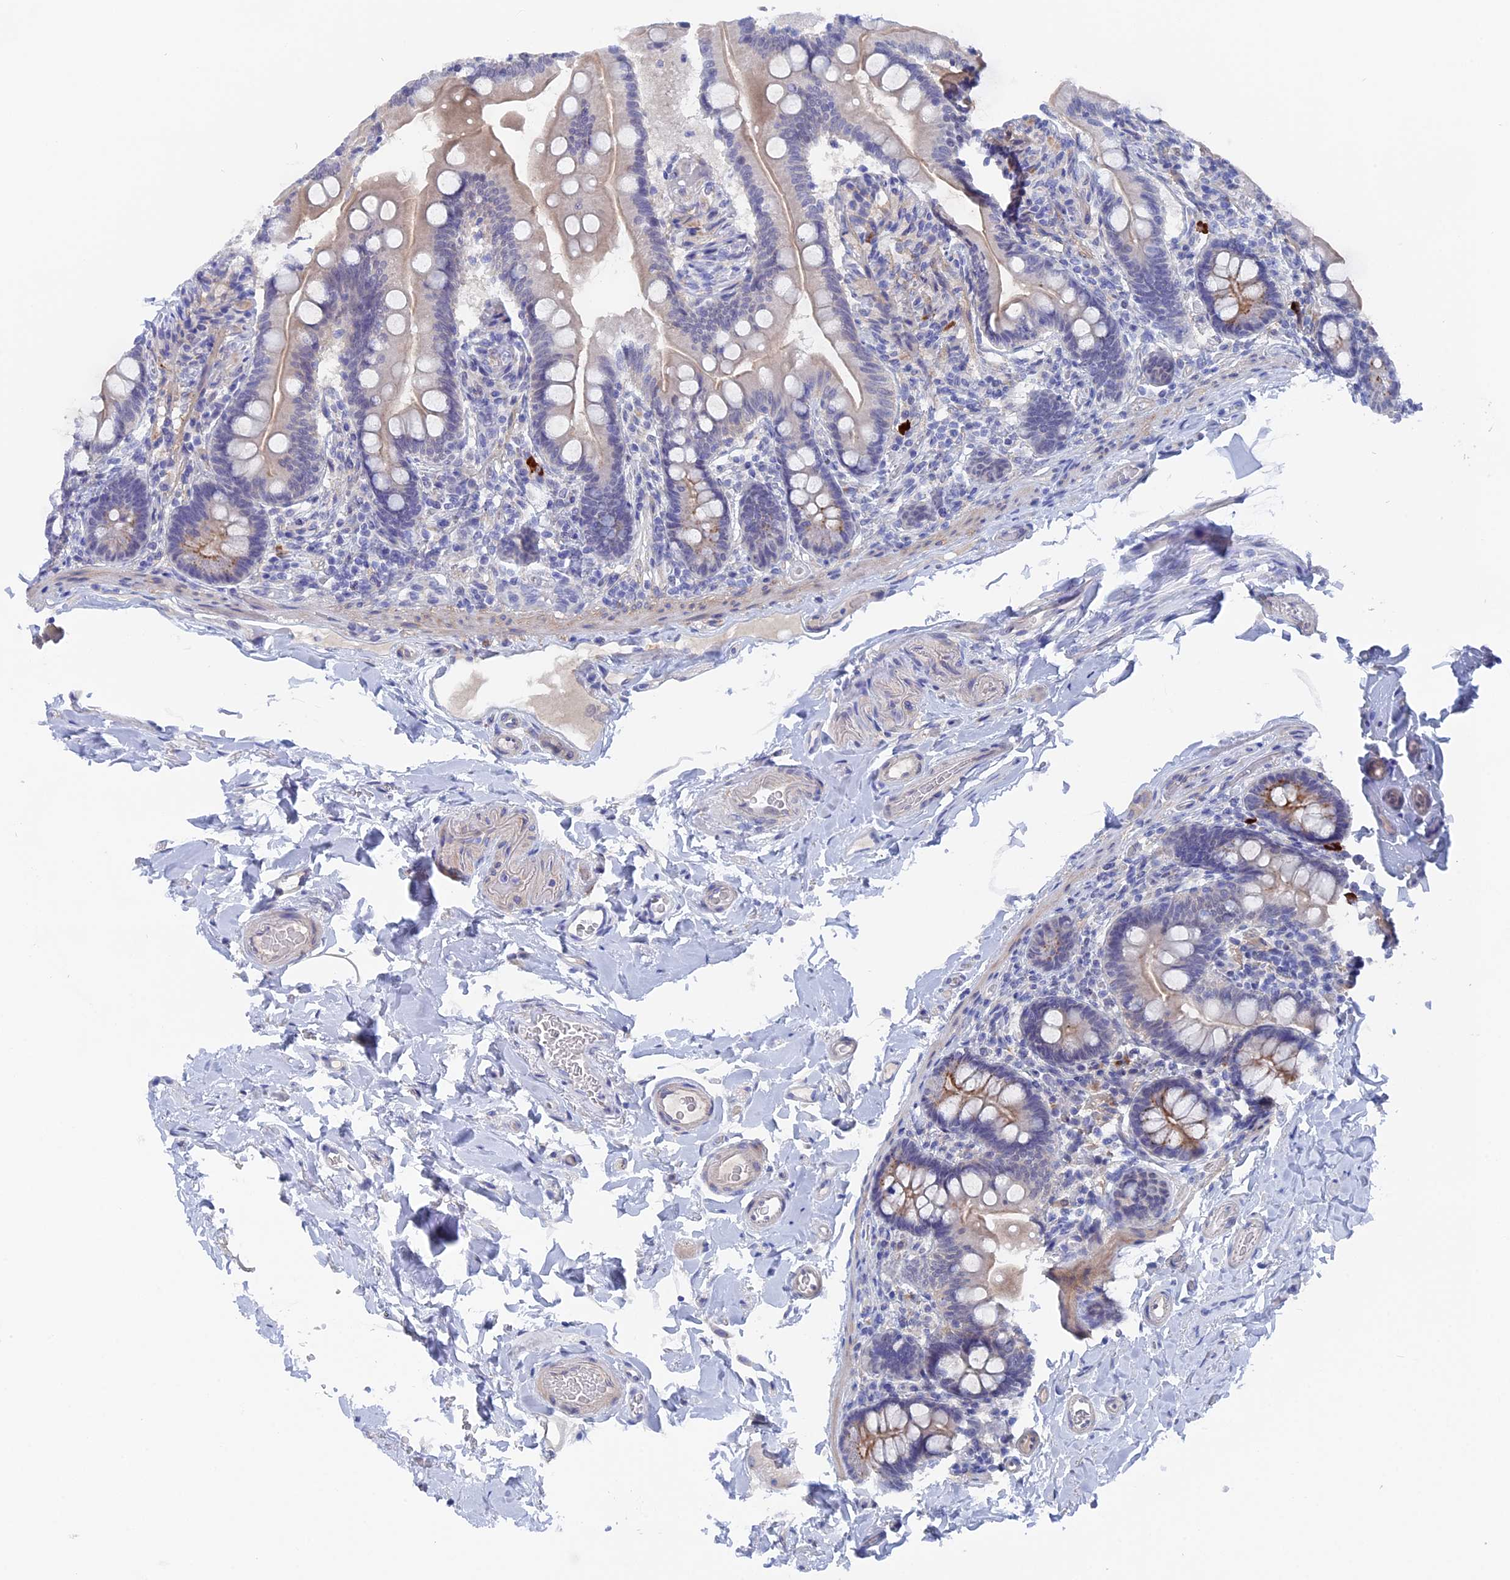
{"staining": {"intensity": "moderate", "quantity": "<25%", "location": "cytoplasmic/membranous"}, "tissue": "small intestine", "cell_type": "Glandular cells", "image_type": "normal", "snomed": [{"axis": "morphology", "description": "Normal tissue, NOS"}, {"axis": "topography", "description": "Small intestine"}], "caption": "Small intestine stained with DAB (3,3'-diaminobenzidine) immunohistochemistry exhibits low levels of moderate cytoplasmic/membranous expression in approximately <25% of glandular cells.", "gene": "DACT3", "patient": {"sex": "female", "age": 64}}